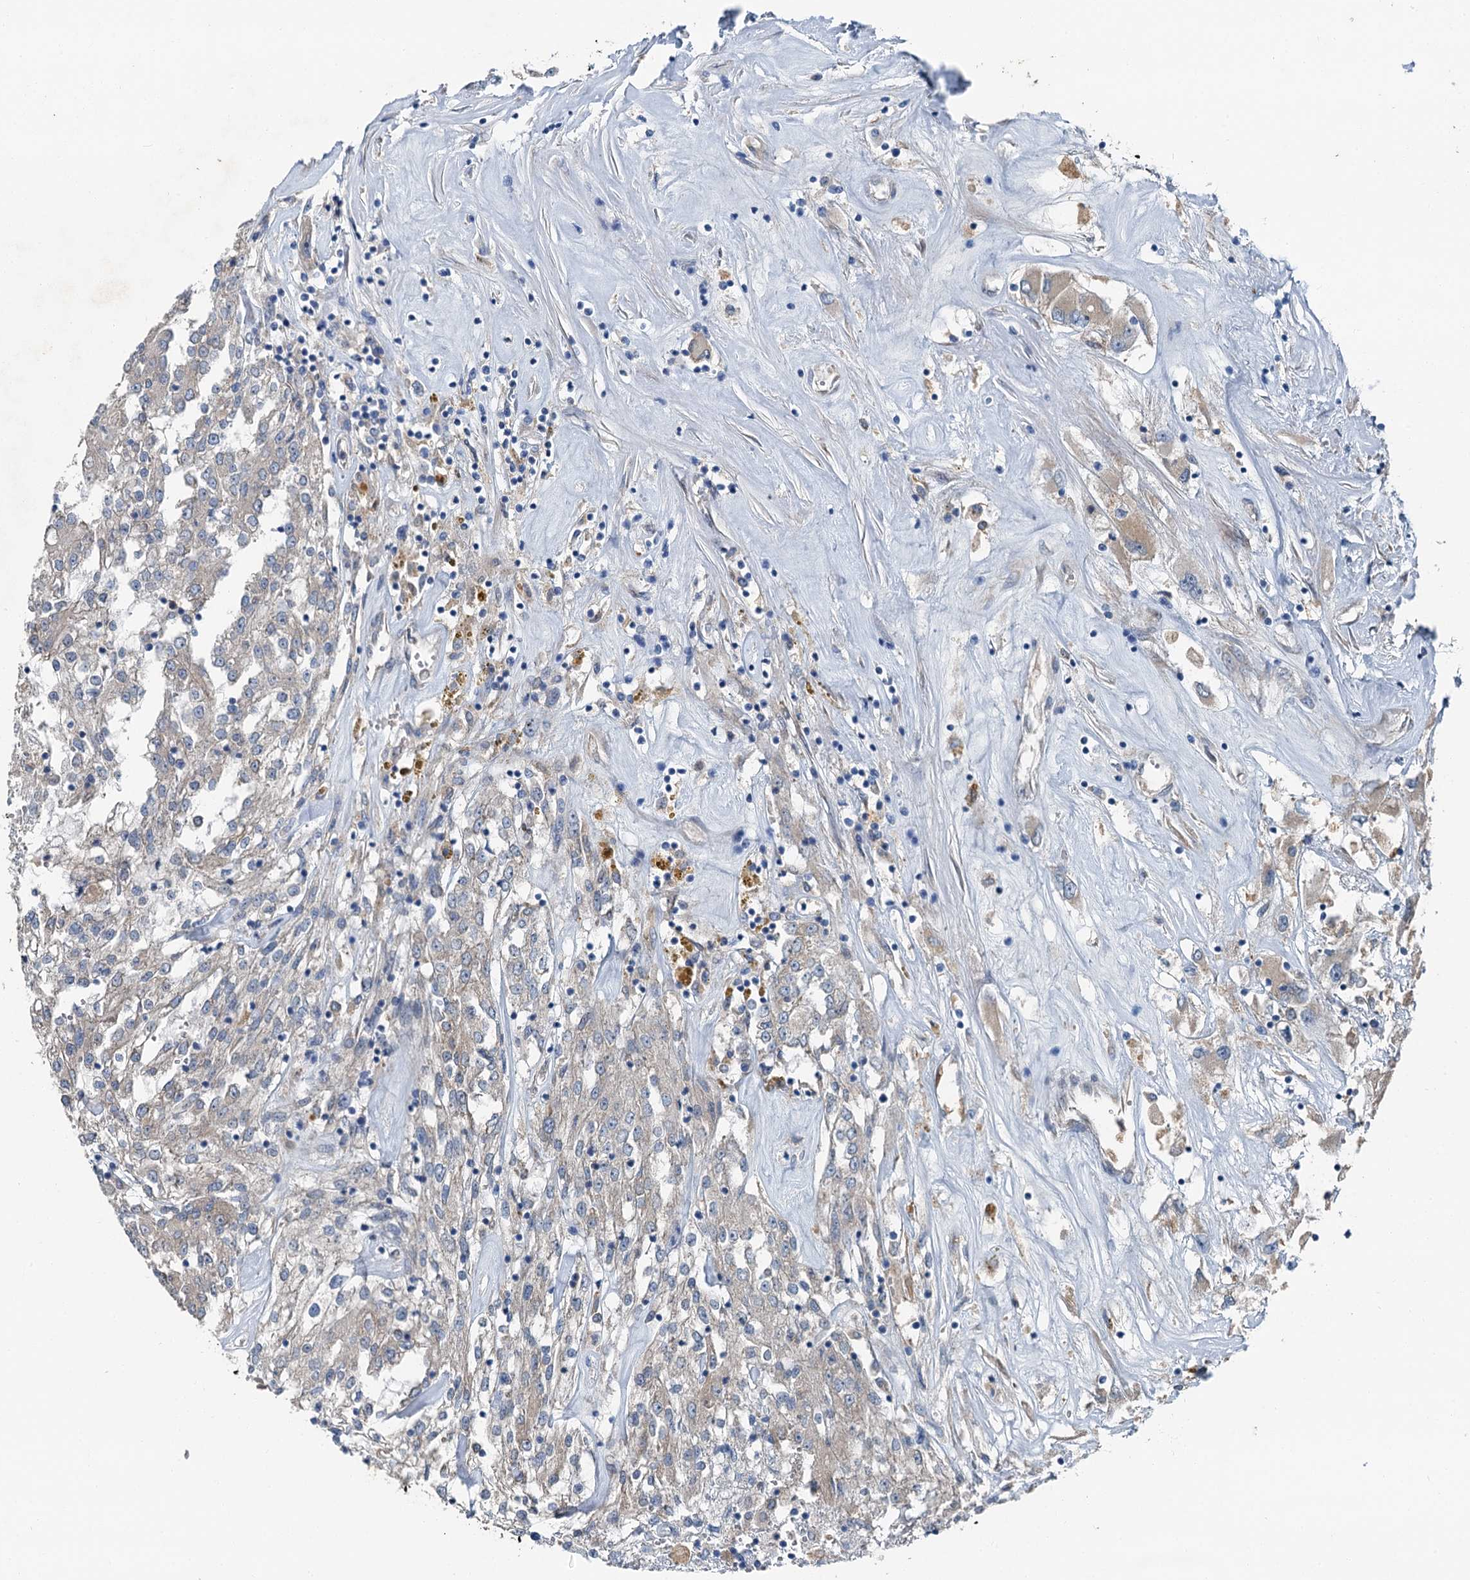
{"staining": {"intensity": "negative", "quantity": "none", "location": "none"}, "tissue": "renal cancer", "cell_type": "Tumor cells", "image_type": "cancer", "snomed": [{"axis": "morphology", "description": "Adenocarcinoma, NOS"}, {"axis": "topography", "description": "Kidney"}], "caption": "Renal cancer was stained to show a protein in brown. There is no significant expression in tumor cells.", "gene": "C6orf120", "patient": {"sex": "female", "age": 52}}